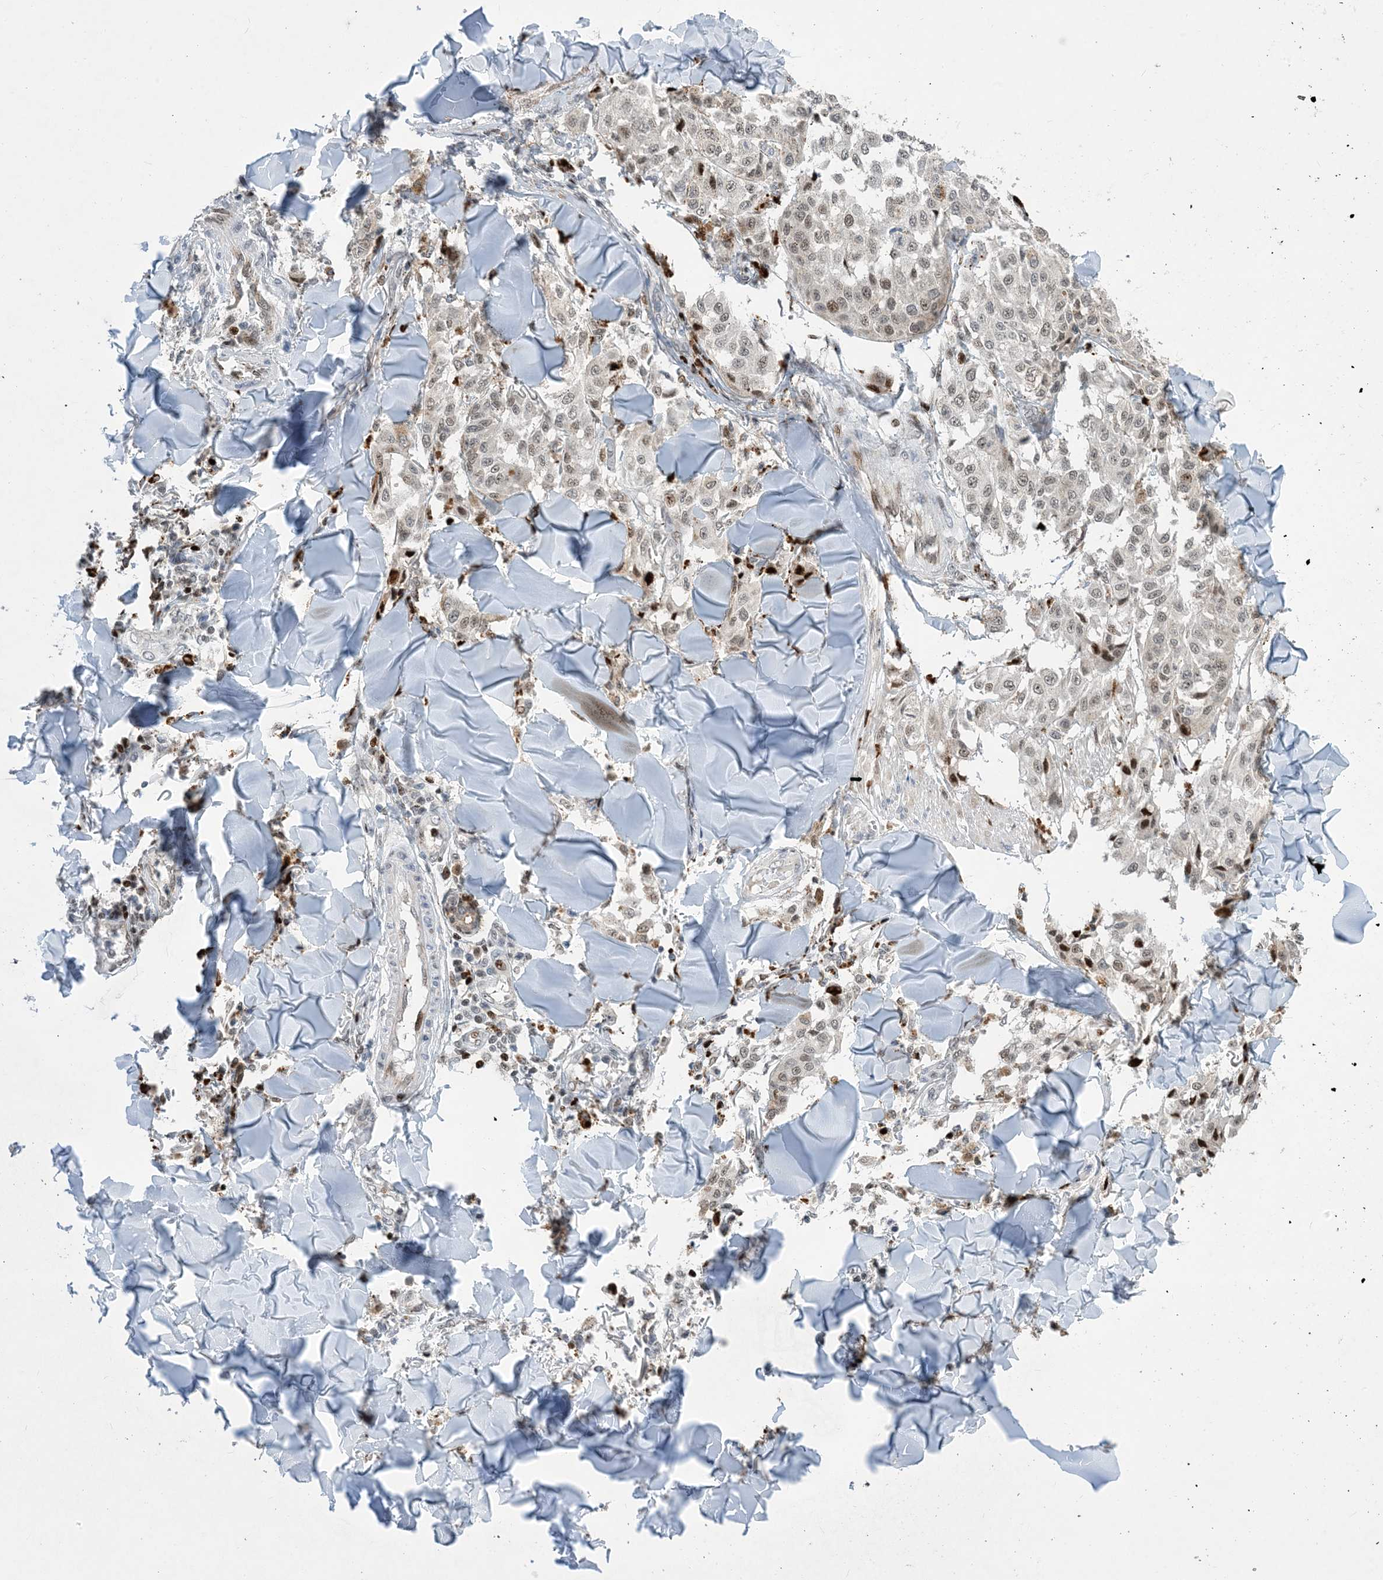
{"staining": {"intensity": "moderate", "quantity": "25%-75%", "location": "cytoplasmic/membranous,nuclear"}, "tissue": "melanoma", "cell_type": "Tumor cells", "image_type": "cancer", "snomed": [{"axis": "morphology", "description": "Malignant melanoma, NOS"}, {"axis": "topography", "description": "Skin"}], "caption": "Malignant melanoma stained with DAB IHC shows medium levels of moderate cytoplasmic/membranous and nuclear expression in about 25%-75% of tumor cells.", "gene": "SLC25A53", "patient": {"sex": "female", "age": 64}}